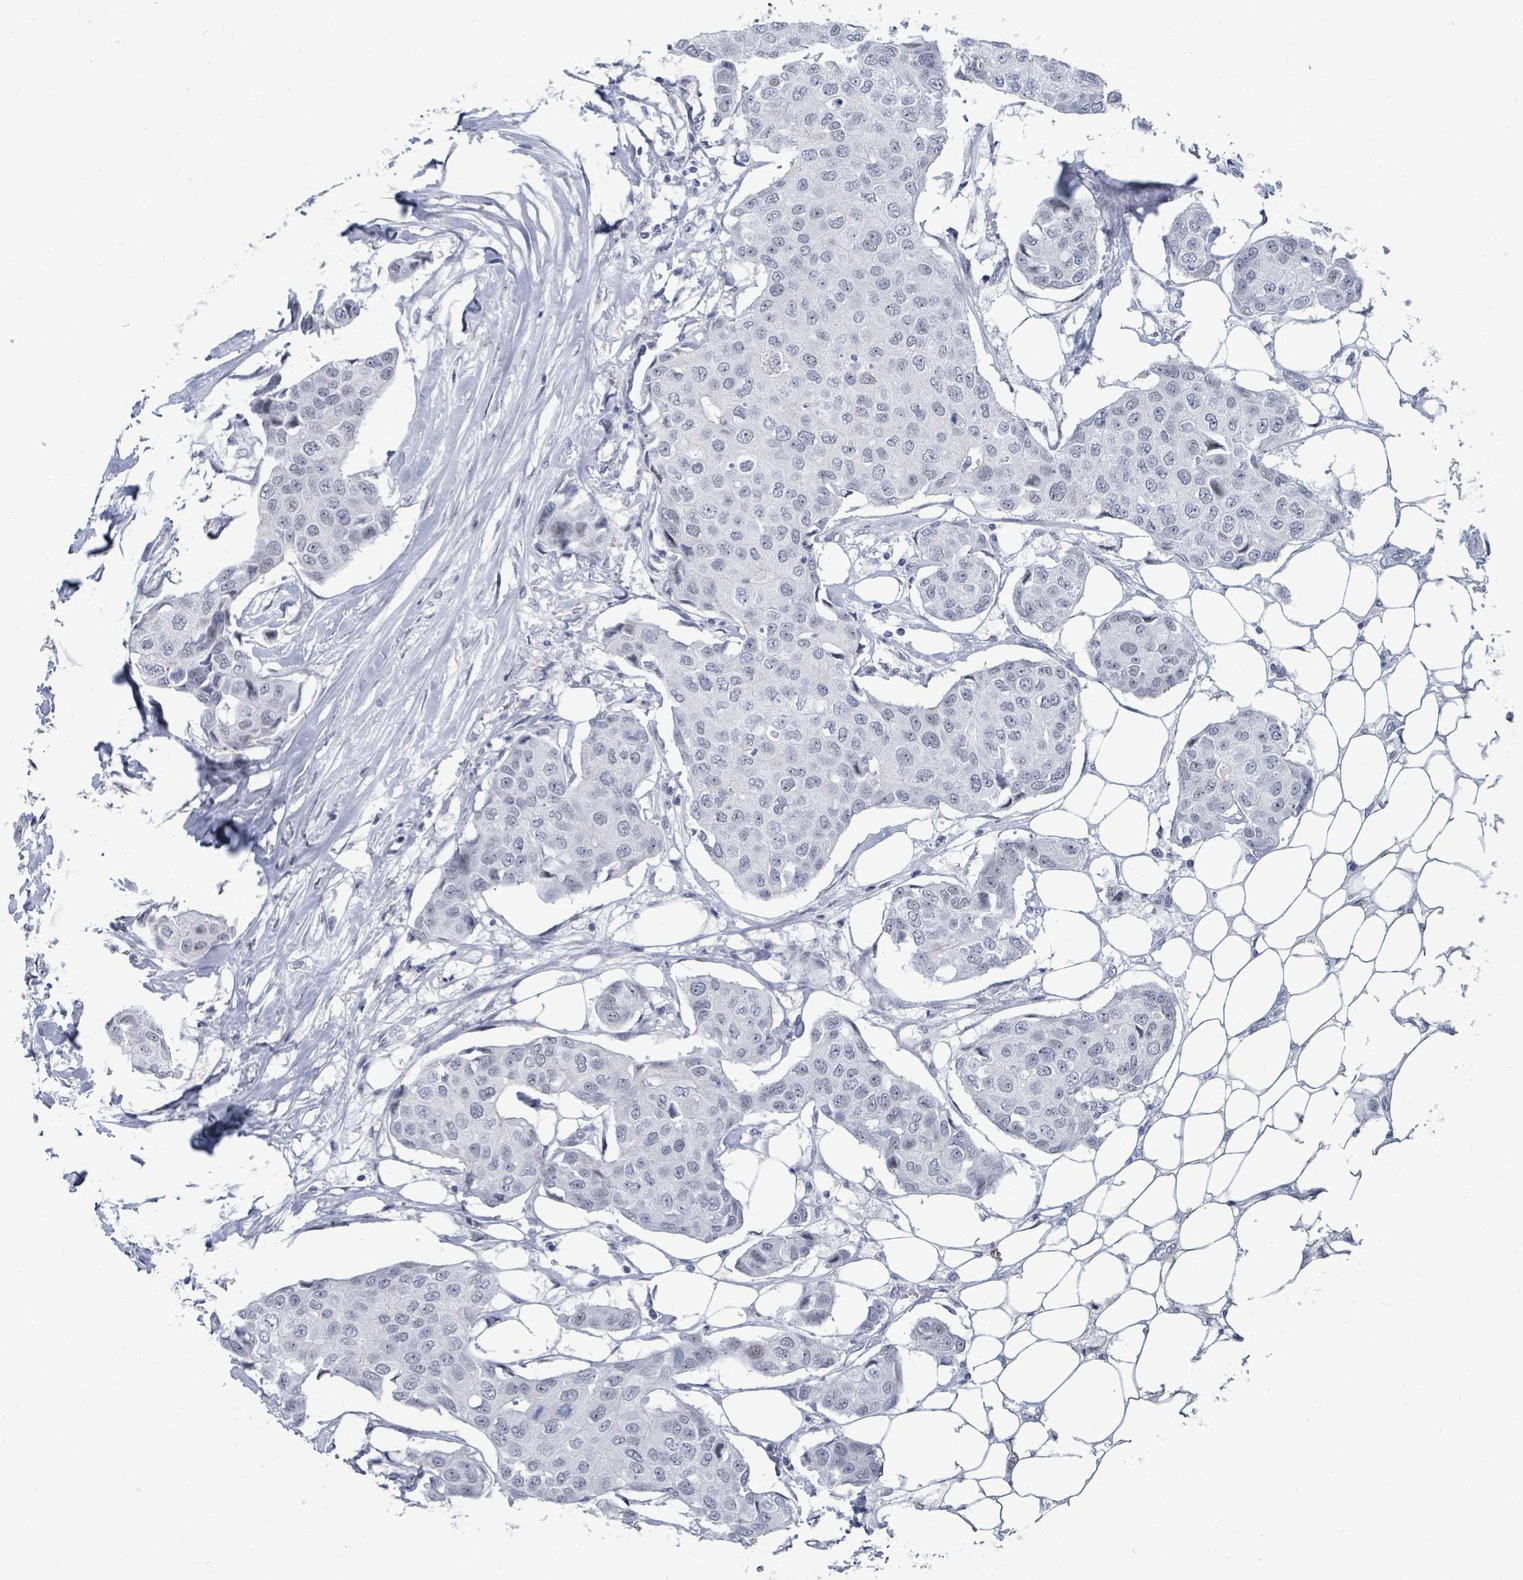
{"staining": {"intensity": "negative", "quantity": "none", "location": "none"}, "tissue": "breast cancer", "cell_type": "Tumor cells", "image_type": "cancer", "snomed": [{"axis": "morphology", "description": "Duct carcinoma"}, {"axis": "topography", "description": "Breast"}, {"axis": "topography", "description": "Lymph node"}], "caption": "Immunohistochemistry (IHC) image of human breast cancer (invasive ductal carcinoma) stained for a protein (brown), which reveals no positivity in tumor cells.", "gene": "CT45A5", "patient": {"sex": "female", "age": 80}}